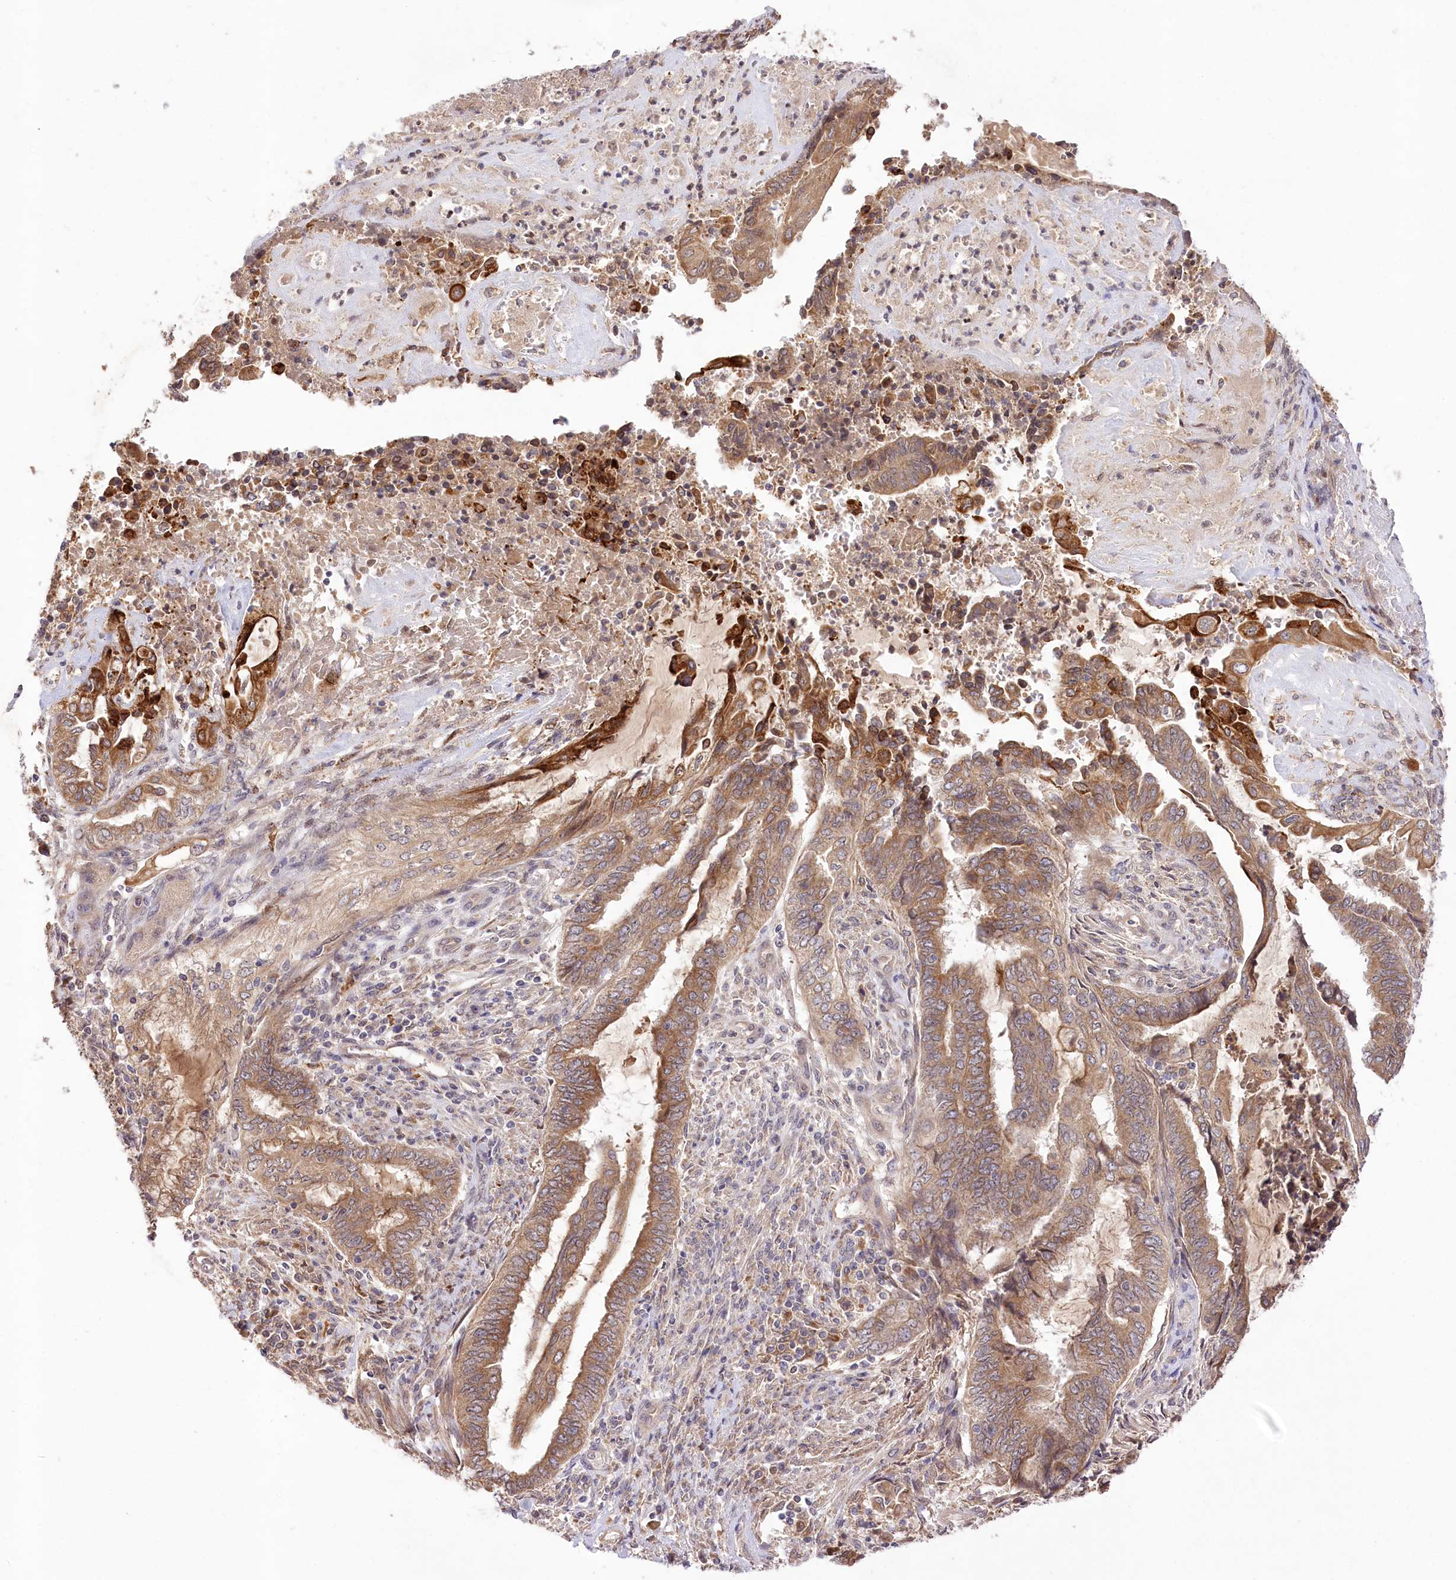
{"staining": {"intensity": "moderate", "quantity": ">75%", "location": "cytoplasmic/membranous"}, "tissue": "endometrial cancer", "cell_type": "Tumor cells", "image_type": "cancer", "snomed": [{"axis": "morphology", "description": "Adenocarcinoma, NOS"}, {"axis": "topography", "description": "Uterus"}, {"axis": "topography", "description": "Endometrium"}], "caption": "Immunohistochemistry (IHC) of human endometrial cancer exhibits medium levels of moderate cytoplasmic/membranous positivity in about >75% of tumor cells. Nuclei are stained in blue.", "gene": "HELT", "patient": {"sex": "female", "age": 70}}